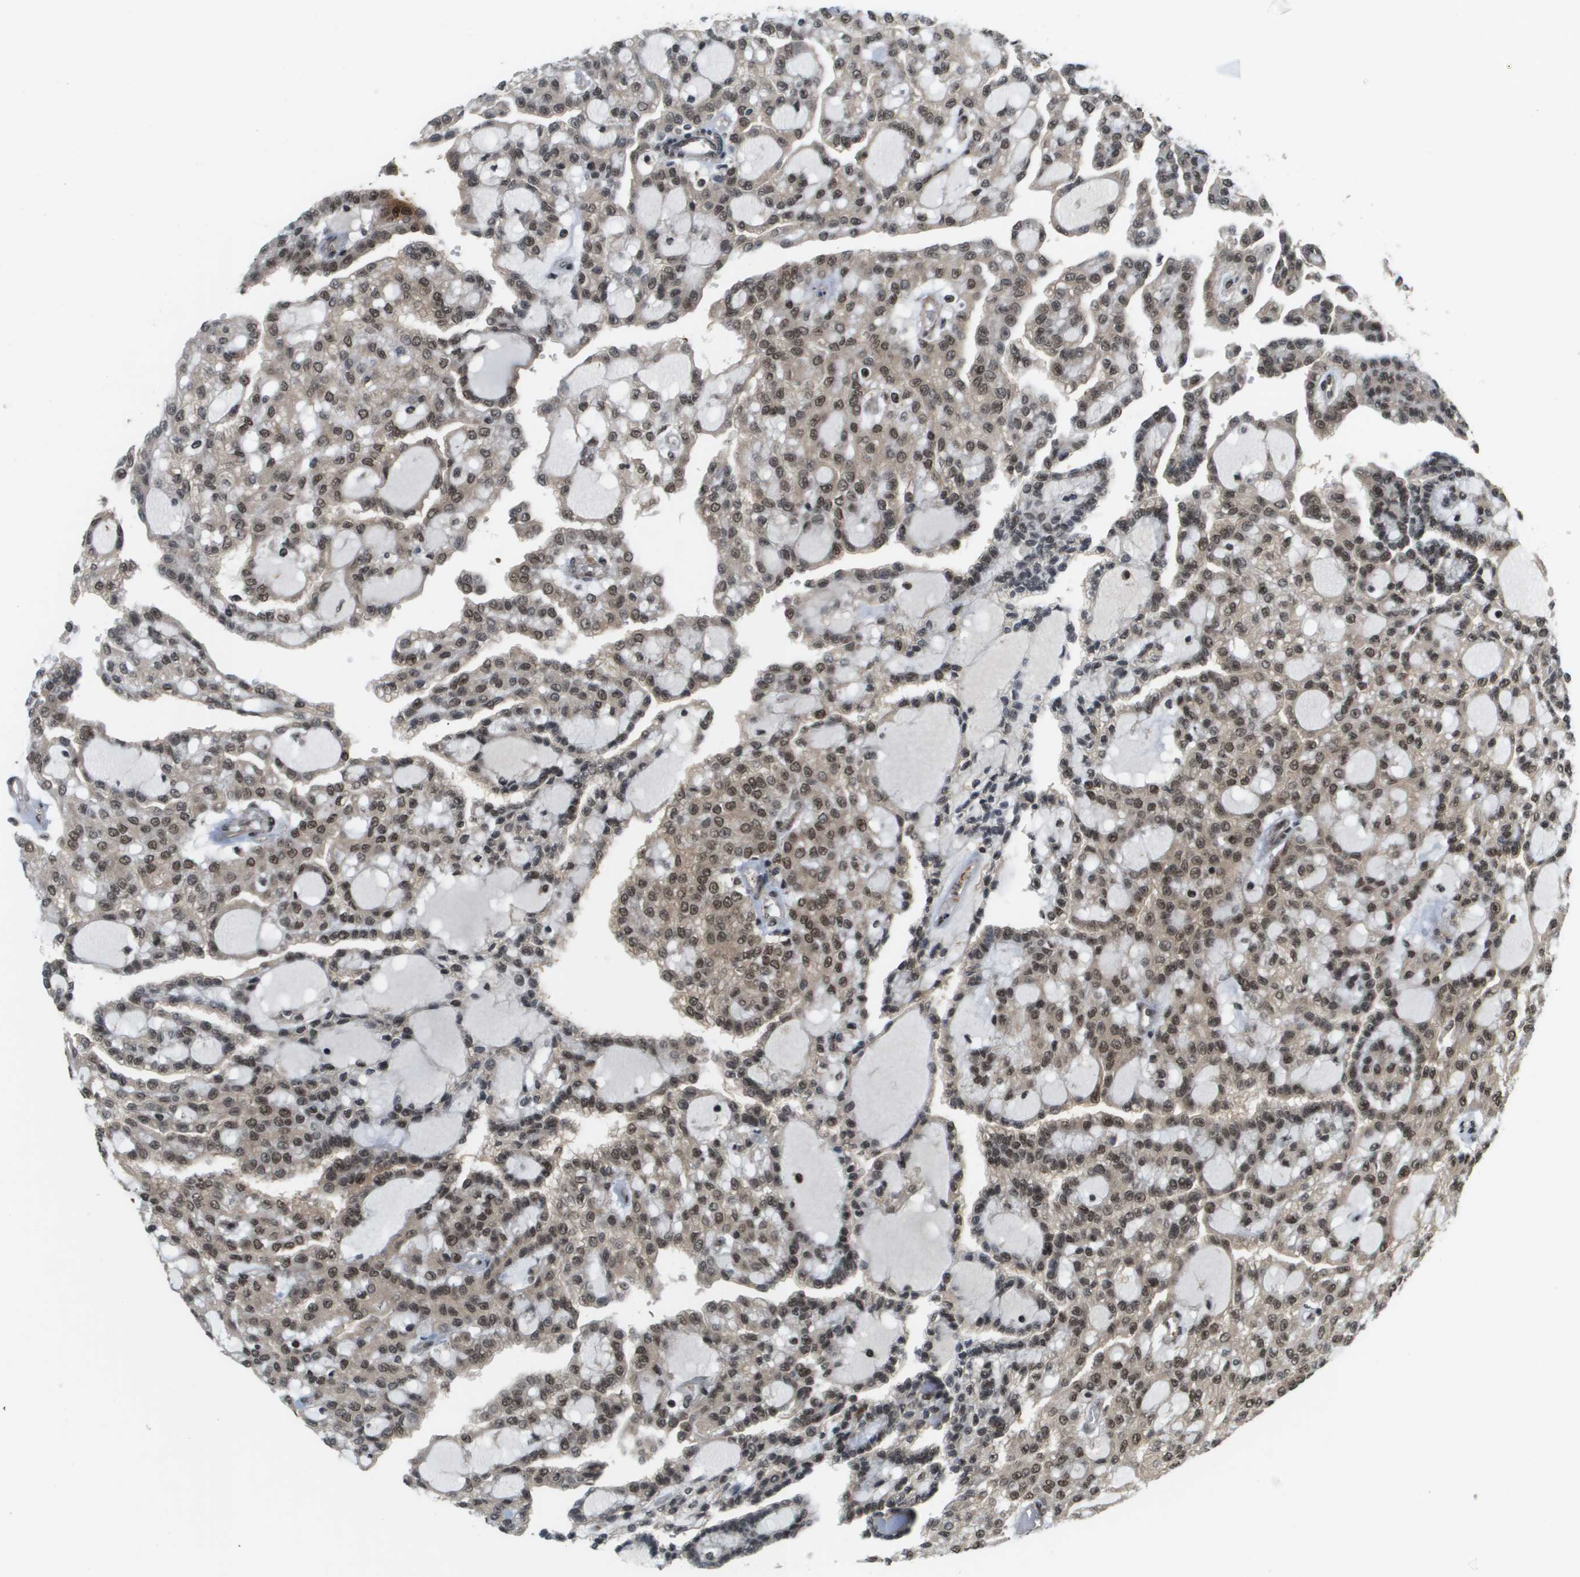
{"staining": {"intensity": "weak", "quantity": "25%-75%", "location": "cytoplasmic/membranous,nuclear"}, "tissue": "renal cancer", "cell_type": "Tumor cells", "image_type": "cancer", "snomed": [{"axis": "morphology", "description": "Adenocarcinoma, NOS"}, {"axis": "topography", "description": "Kidney"}], "caption": "Human renal cancer stained with a brown dye demonstrates weak cytoplasmic/membranous and nuclear positive expression in about 25%-75% of tumor cells.", "gene": "PRCC", "patient": {"sex": "male", "age": 63}}